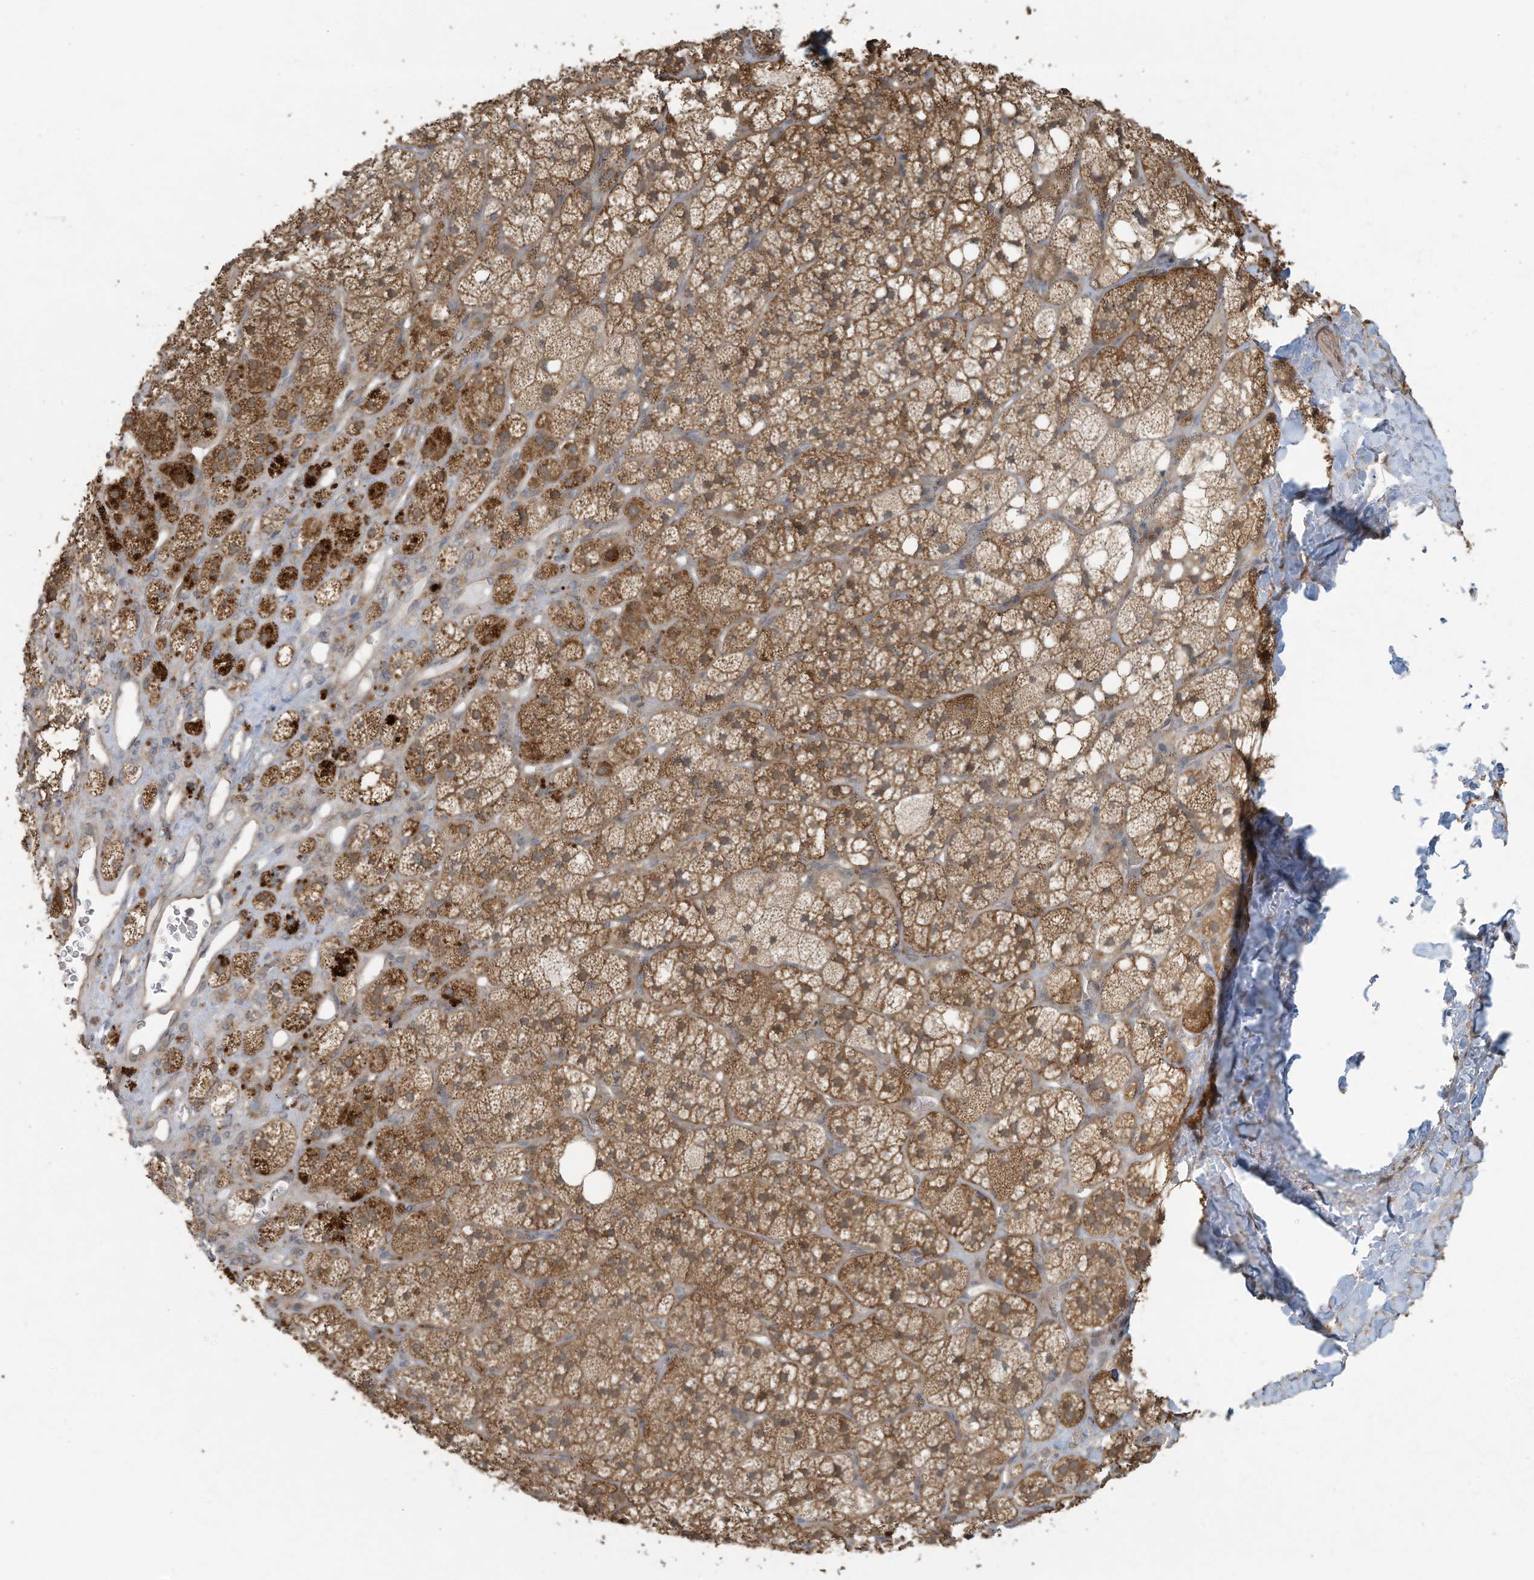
{"staining": {"intensity": "strong", "quantity": ">75%", "location": "cytoplasmic/membranous"}, "tissue": "adrenal gland", "cell_type": "Glandular cells", "image_type": "normal", "snomed": [{"axis": "morphology", "description": "Normal tissue, NOS"}, {"axis": "topography", "description": "Adrenal gland"}], "caption": "A high-resolution micrograph shows immunohistochemistry (IHC) staining of normal adrenal gland, which exhibits strong cytoplasmic/membranous positivity in about >75% of glandular cells.", "gene": "ERI2", "patient": {"sex": "male", "age": 61}}